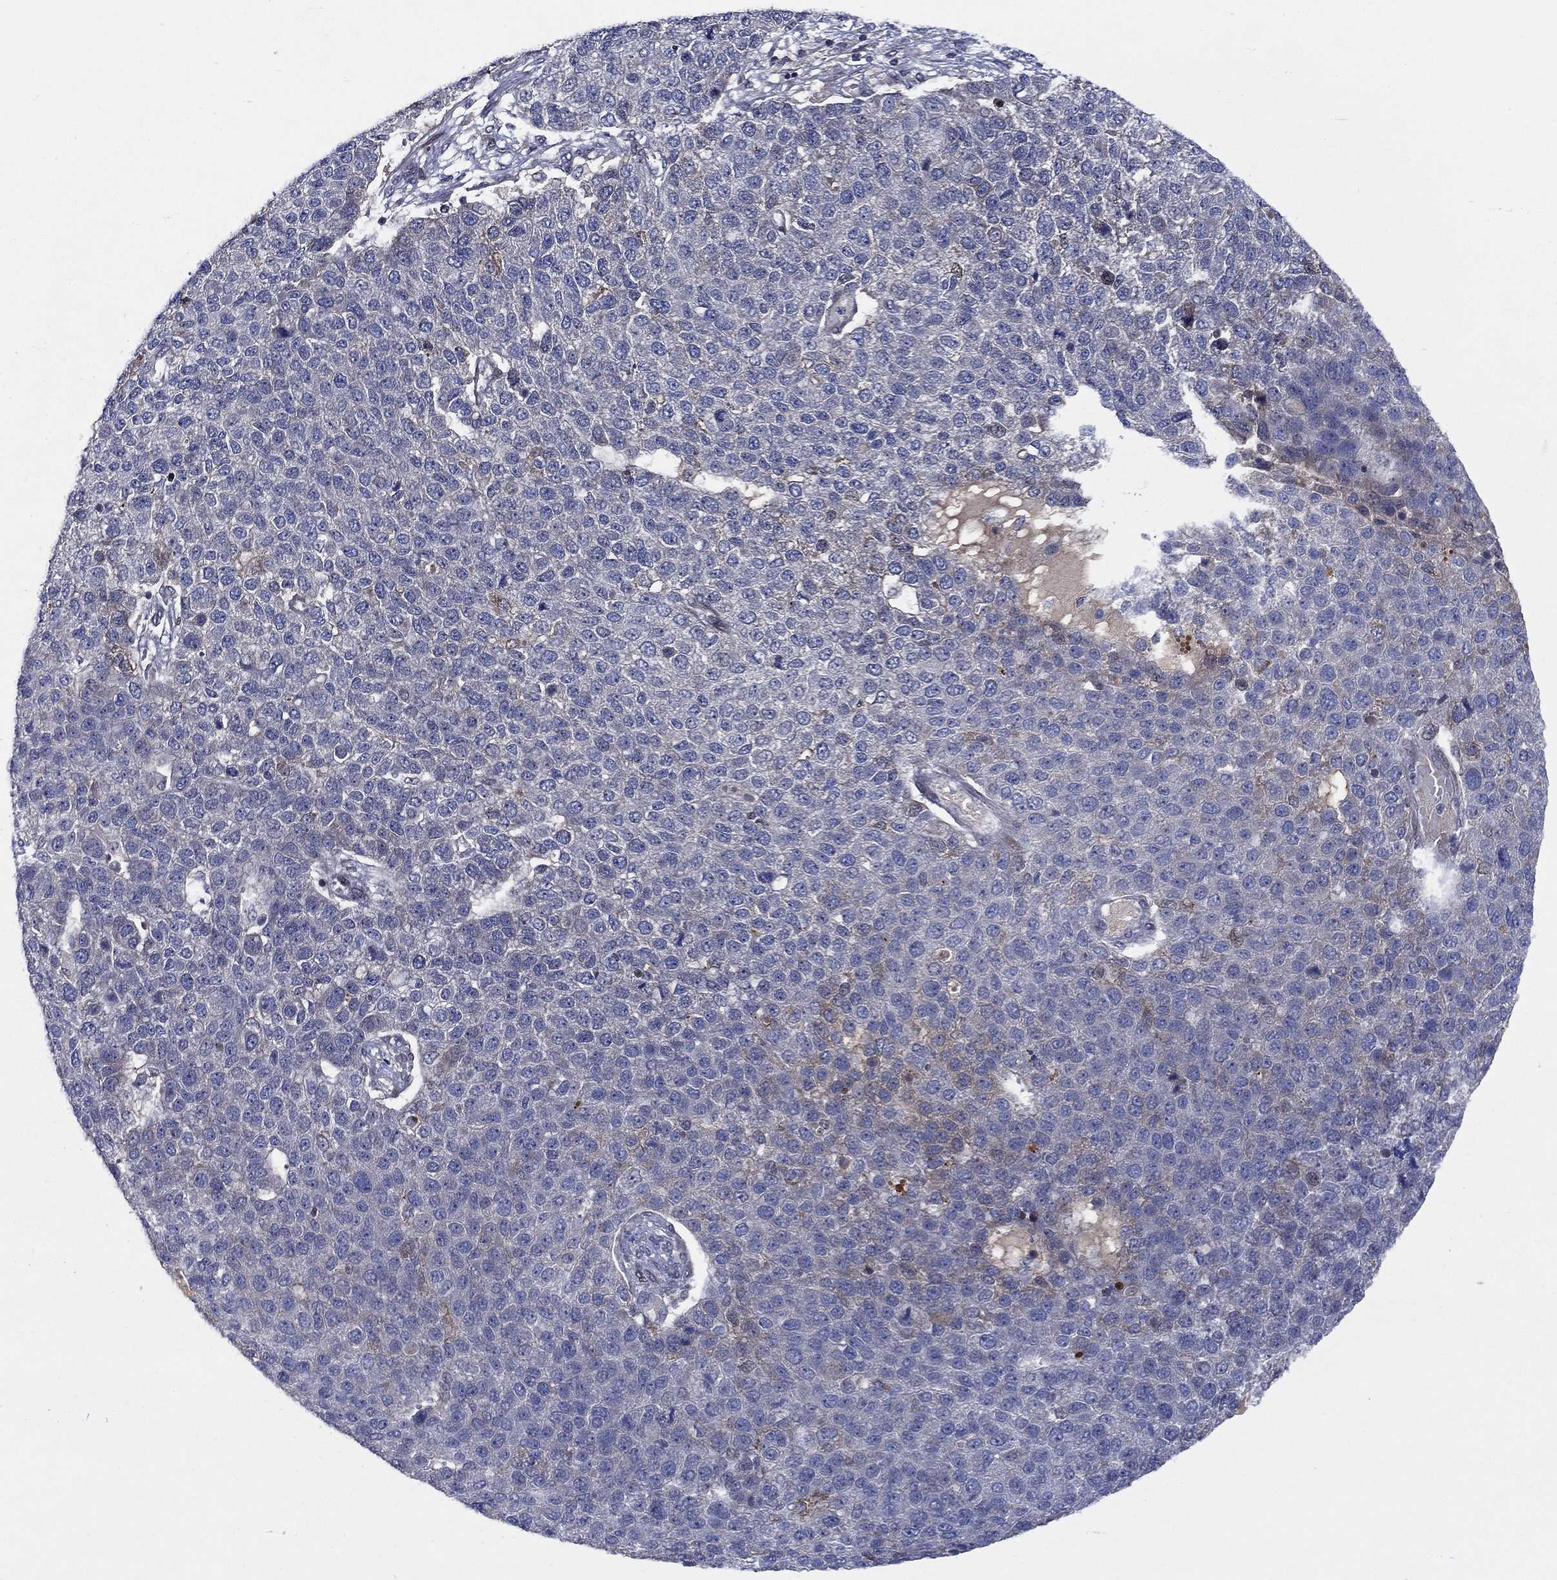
{"staining": {"intensity": "negative", "quantity": "none", "location": "none"}, "tissue": "pancreatic cancer", "cell_type": "Tumor cells", "image_type": "cancer", "snomed": [{"axis": "morphology", "description": "Adenocarcinoma, NOS"}, {"axis": "topography", "description": "Pancreas"}], "caption": "A high-resolution micrograph shows immunohistochemistry staining of pancreatic cancer (adenocarcinoma), which shows no significant positivity in tumor cells. (IHC, brightfield microscopy, high magnification).", "gene": "CETN3", "patient": {"sex": "female", "age": 61}}